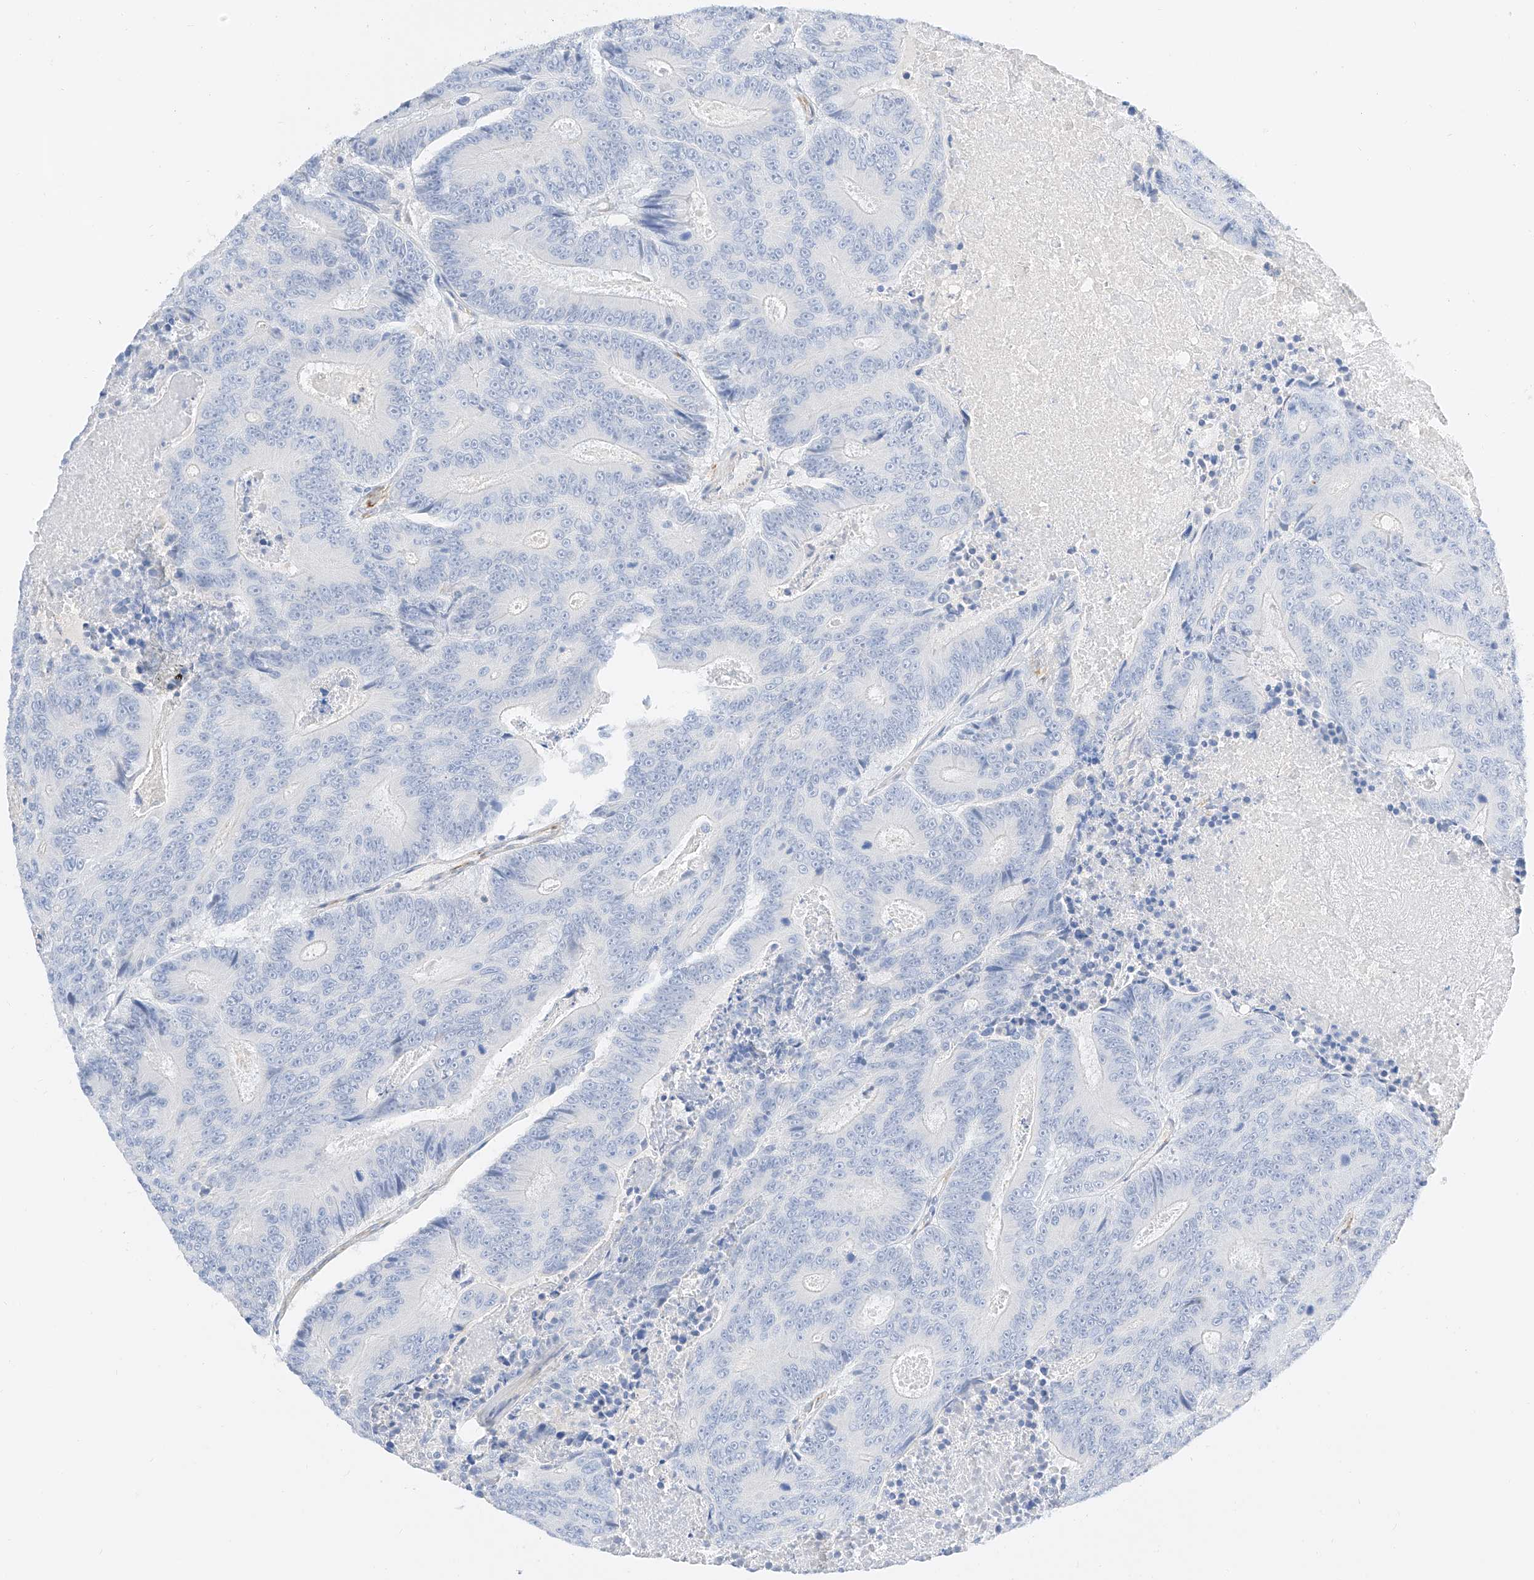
{"staining": {"intensity": "negative", "quantity": "none", "location": "none"}, "tissue": "colorectal cancer", "cell_type": "Tumor cells", "image_type": "cancer", "snomed": [{"axis": "morphology", "description": "Adenocarcinoma, NOS"}, {"axis": "topography", "description": "Colon"}], "caption": "Tumor cells are negative for protein expression in human colorectal cancer.", "gene": "CDCP2", "patient": {"sex": "male", "age": 83}}